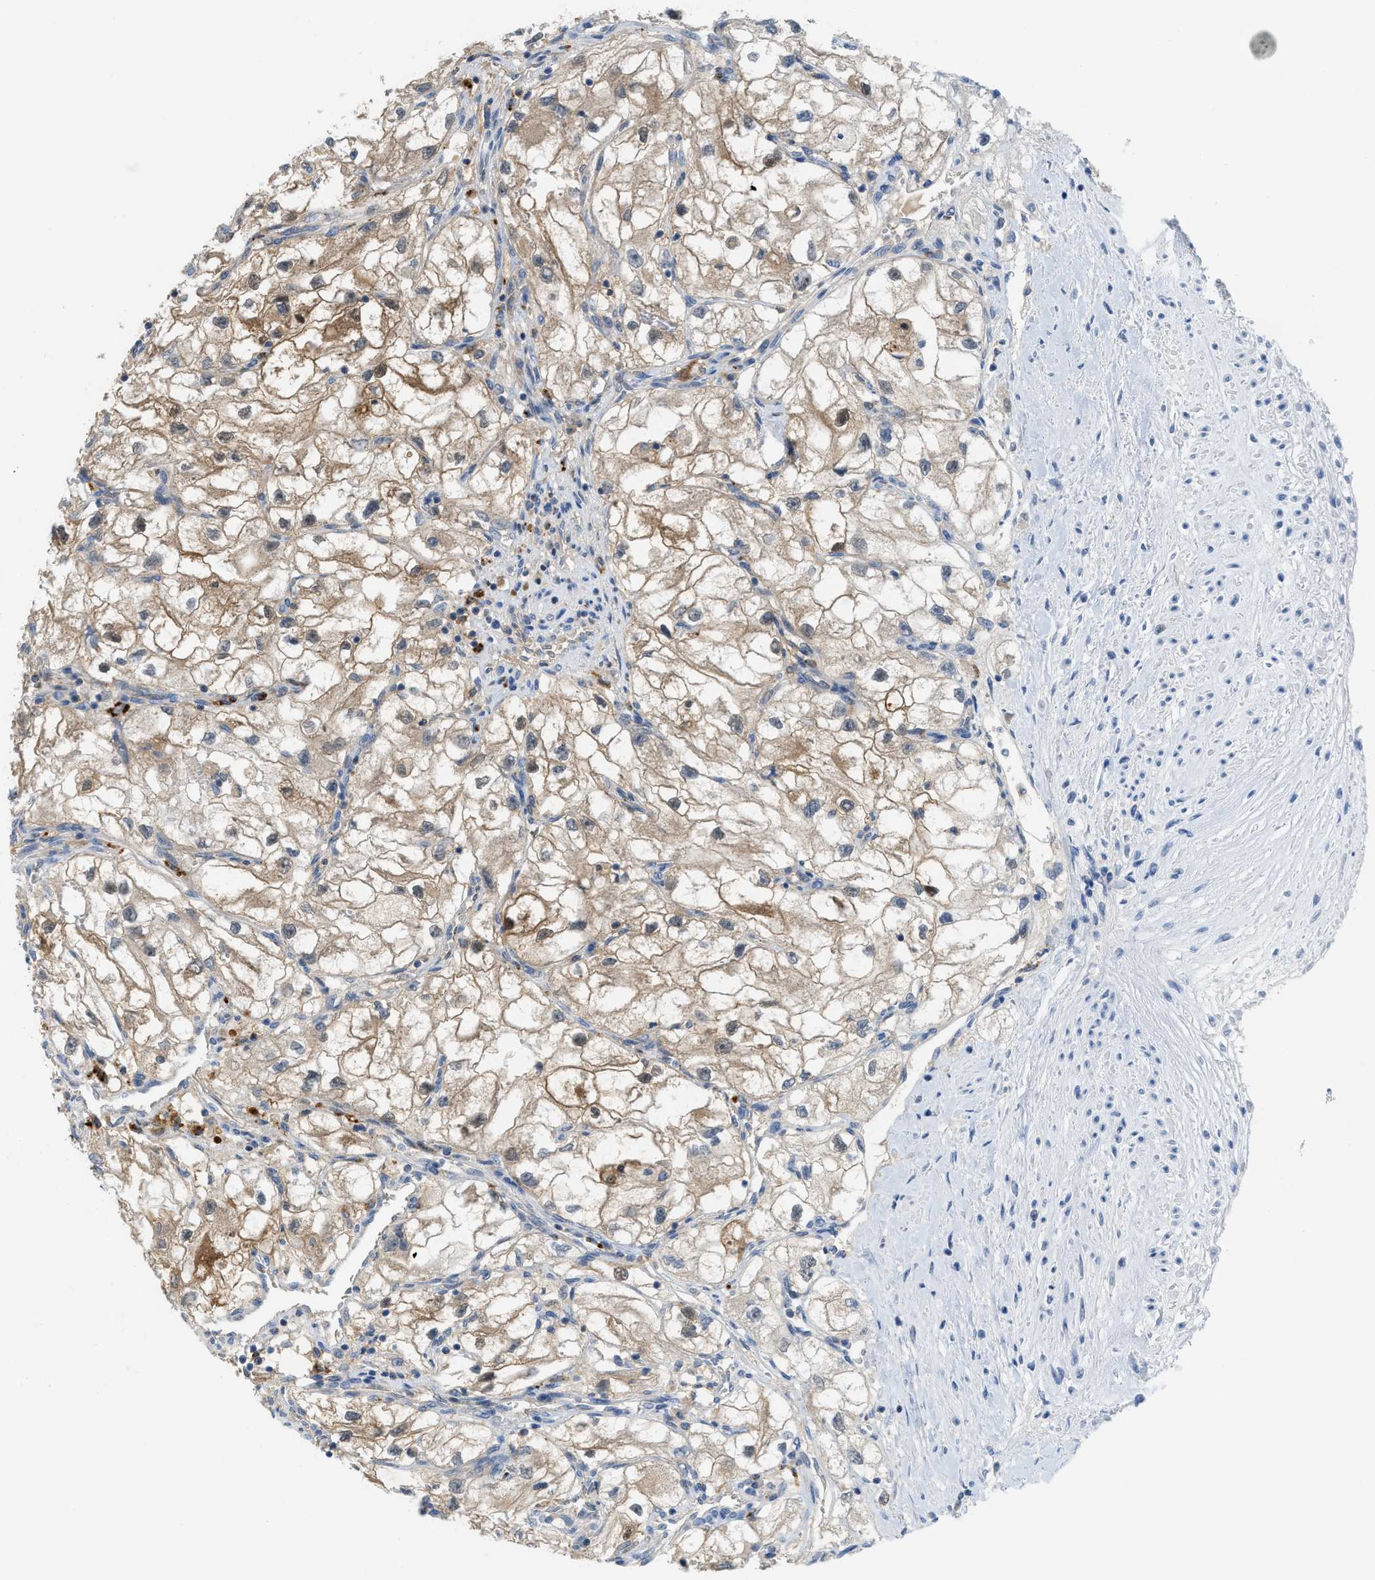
{"staining": {"intensity": "moderate", "quantity": ">75%", "location": "cytoplasmic/membranous"}, "tissue": "renal cancer", "cell_type": "Tumor cells", "image_type": "cancer", "snomed": [{"axis": "morphology", "description": "Adenocarcinoma, NOS"}, {"axis": "topography", "description": "Kidney"}], "caption": "Immunohistochemistry (IHC) staining of renal adenocarcinoma, which shows medium levels of moderate cytoplasmic/membranous positivity in approximately >75% of tumor cells indicating moderate cytoplasmic/membranous protein staining. The staining was performed using DAB (3,3'-diaminobenzidine) (brown) for protein detection and nuclei were counterstained in hematoxylin (blue).", "gene": "CSTB", "patient": {"sex": "female", "age": 70}}